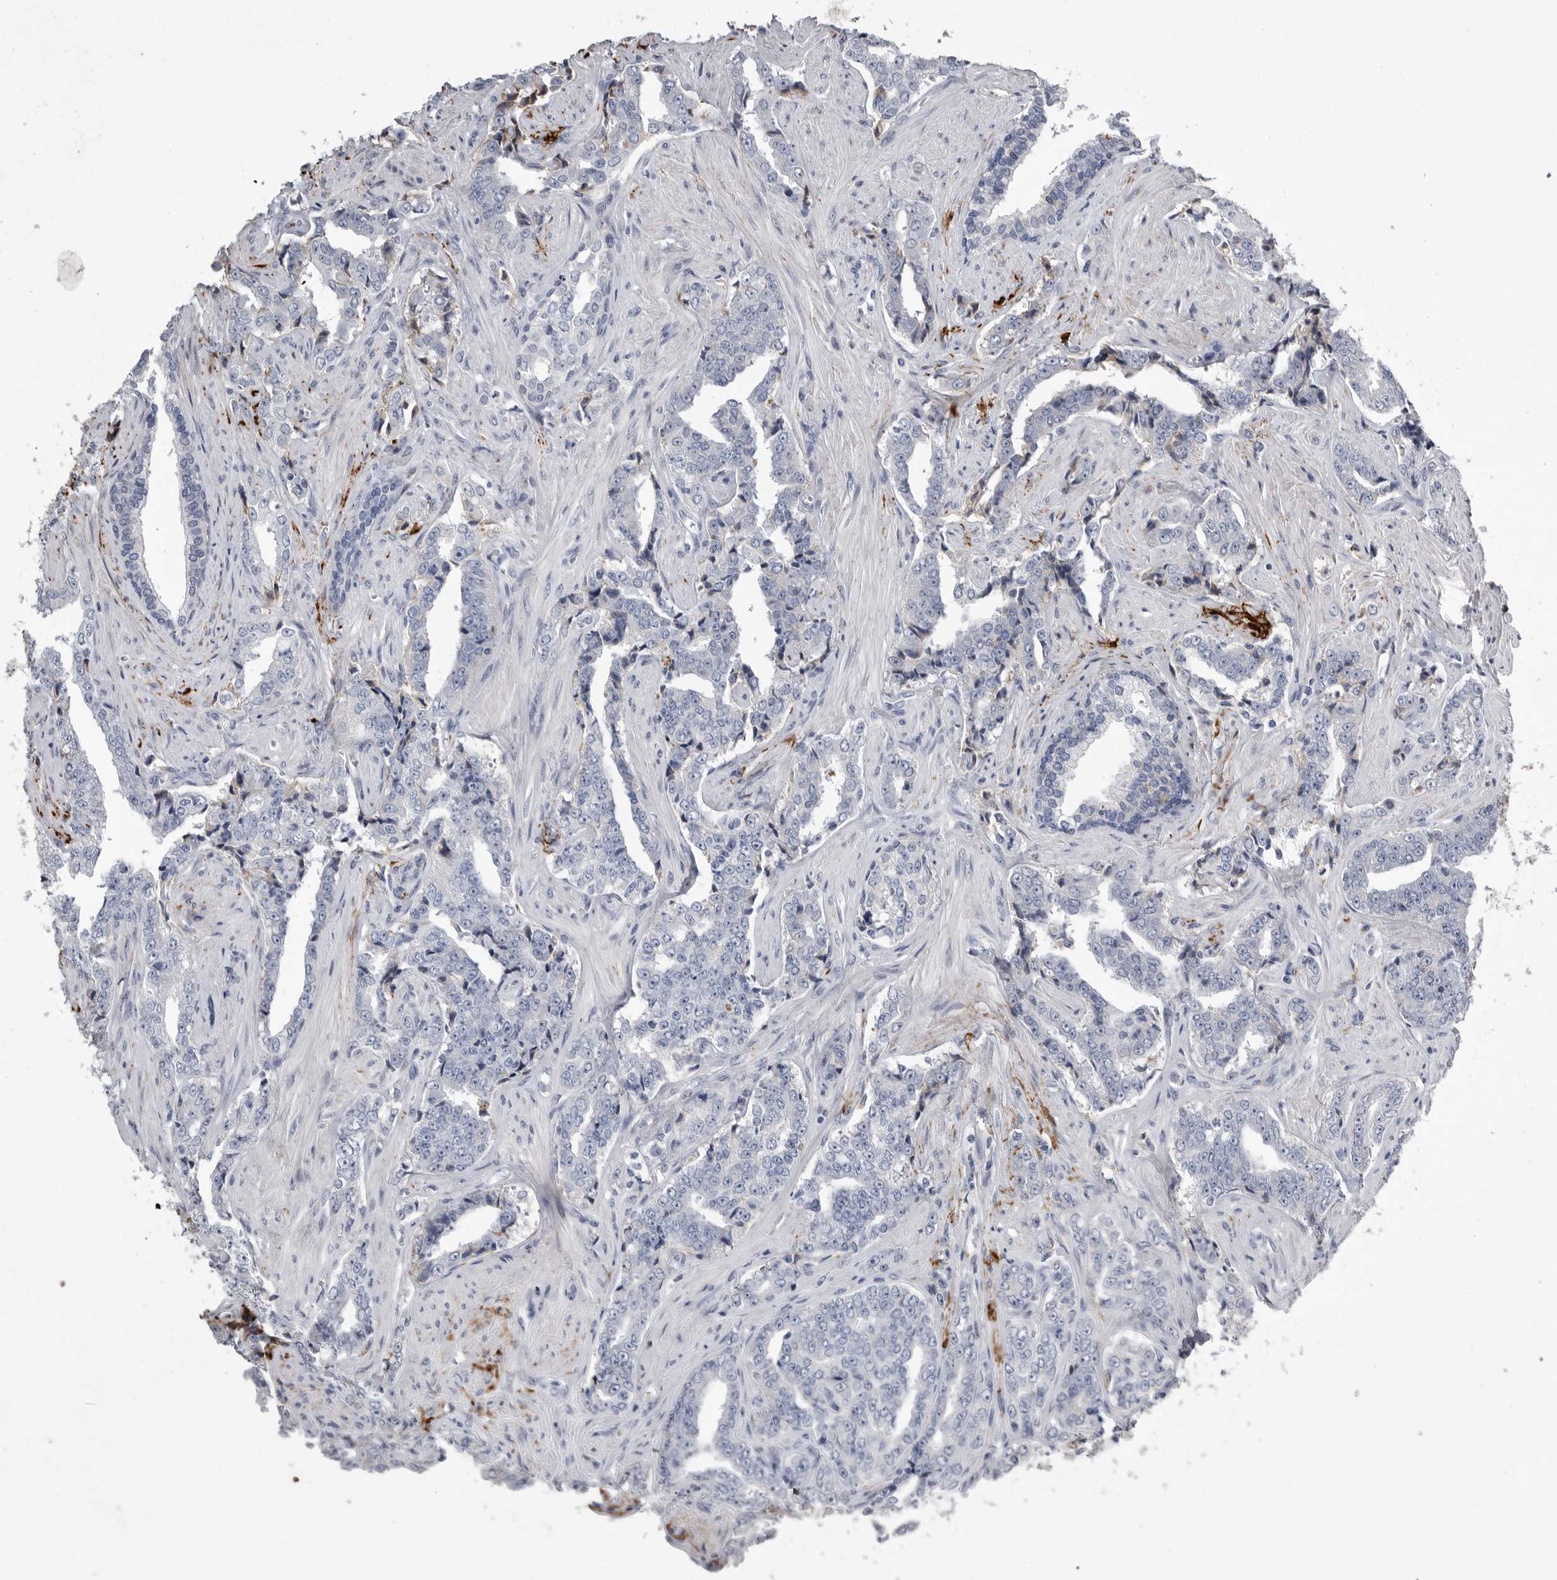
{"staining": {"intensity": "negative", "quantity": "none", "location": "none"}, "tissue": "prostate cancer", "cell_type": "Tumor cells", "image_type": "cancer", "snomed": [{"axis": "morphology", "description": "Adenocarcinoma, High grade"}, {"axis": "topography", "description": "Prostate"}], "caption": "A micrograph of human prostate cancer is negative for staining in tumor cells.", "gene": "CRP", "patient": {"sex": "male", "age": 71}}